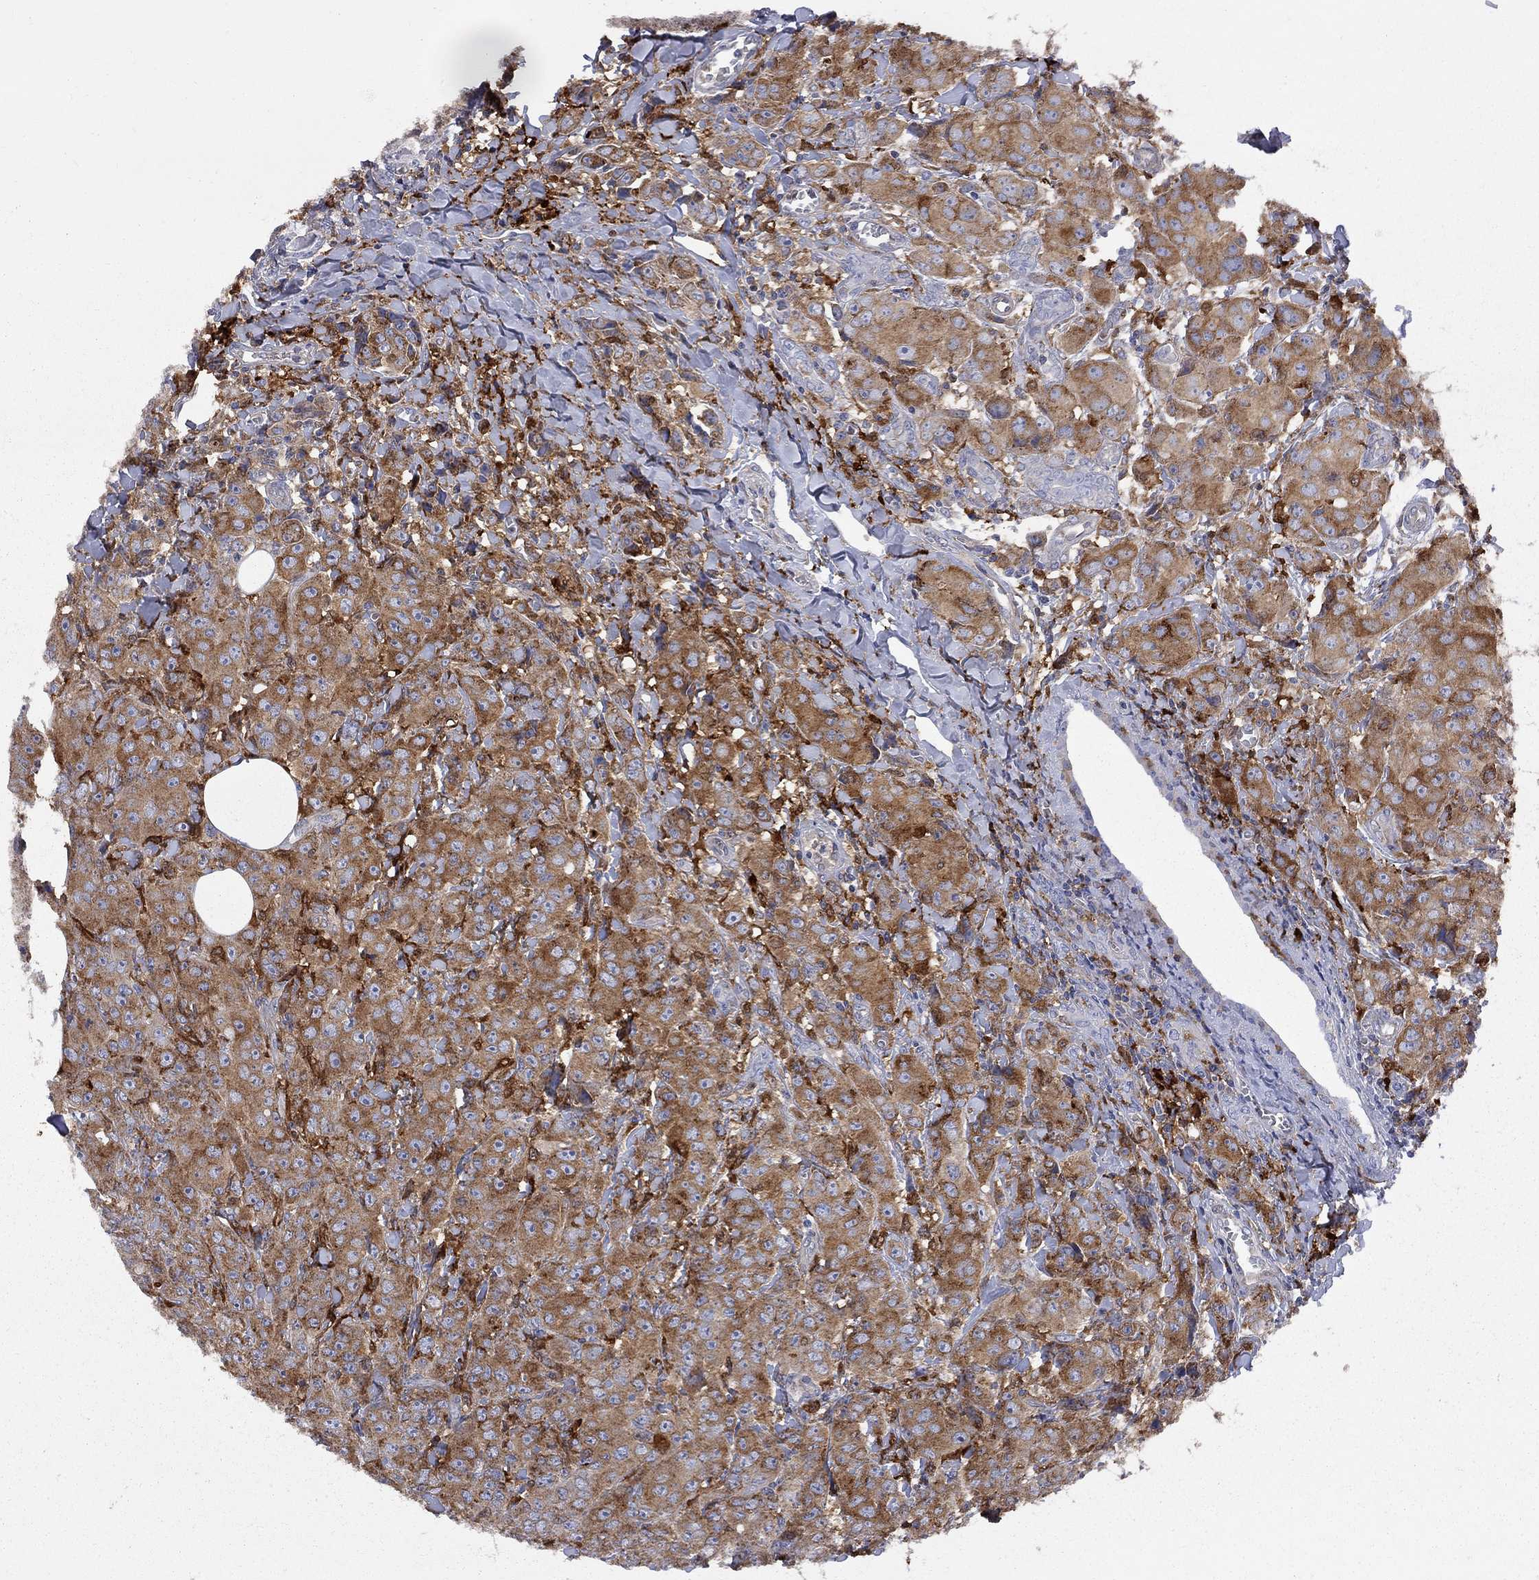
{"staining": {"intensity": "moderate", "quantity": ">75%", "location": "cytoplasmic/membranous"}, "tissue": "breast cancer", "cell_type": "Tumor cells", "image_type": "cancer", "snomed": [{"axis": "morphology", "description": "Duct carcinoma"}, {"axis": "topography", "description": "Breast"}], "caption": "Tumor cells show medium levels of moderate cytoplasmic/membranous expression in about >75% of cells in breast cancer.", "gene": "MTHFR", "patient": {"sex": "female", "age": 43}}